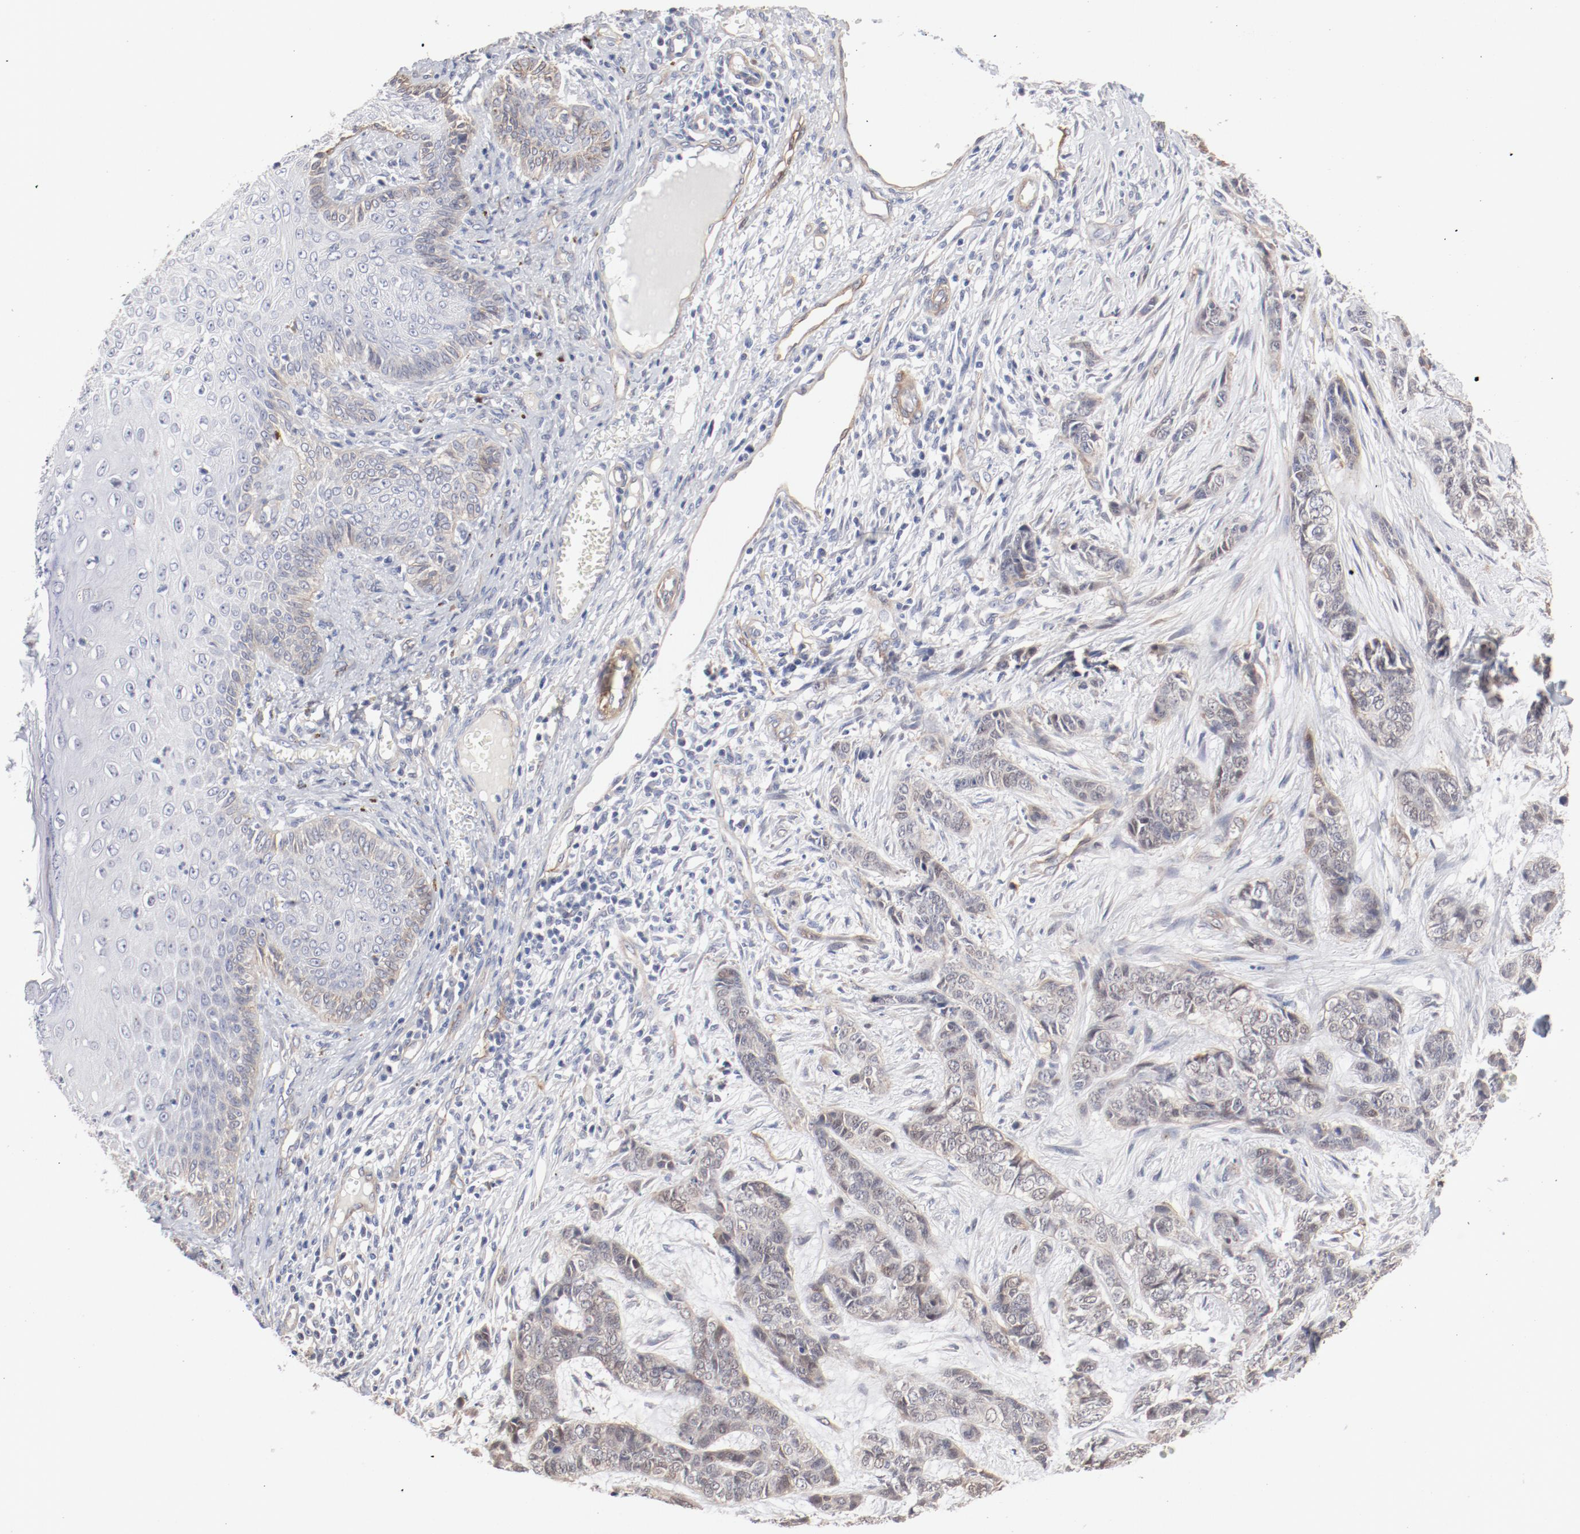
{"staining": {"intensity": "weak", "quantity": "<25%", "location": "cytoplasmic/membranous"}, "tissue": "skin cancer", "cell_type": "Tumor cells", "image_type": "cancer", "snomed": [{"axis": "morphology", "description": "Basal cell carcinoma"}, {"axis": "topography", "description": "Skin"}], "caption": "Protein analysis of skin cancer (basal cell carcinoma) displays no significant positivity in tumor cells.", "gene": "MAGED4", "patient": {"sex": "female", "age": 64}}